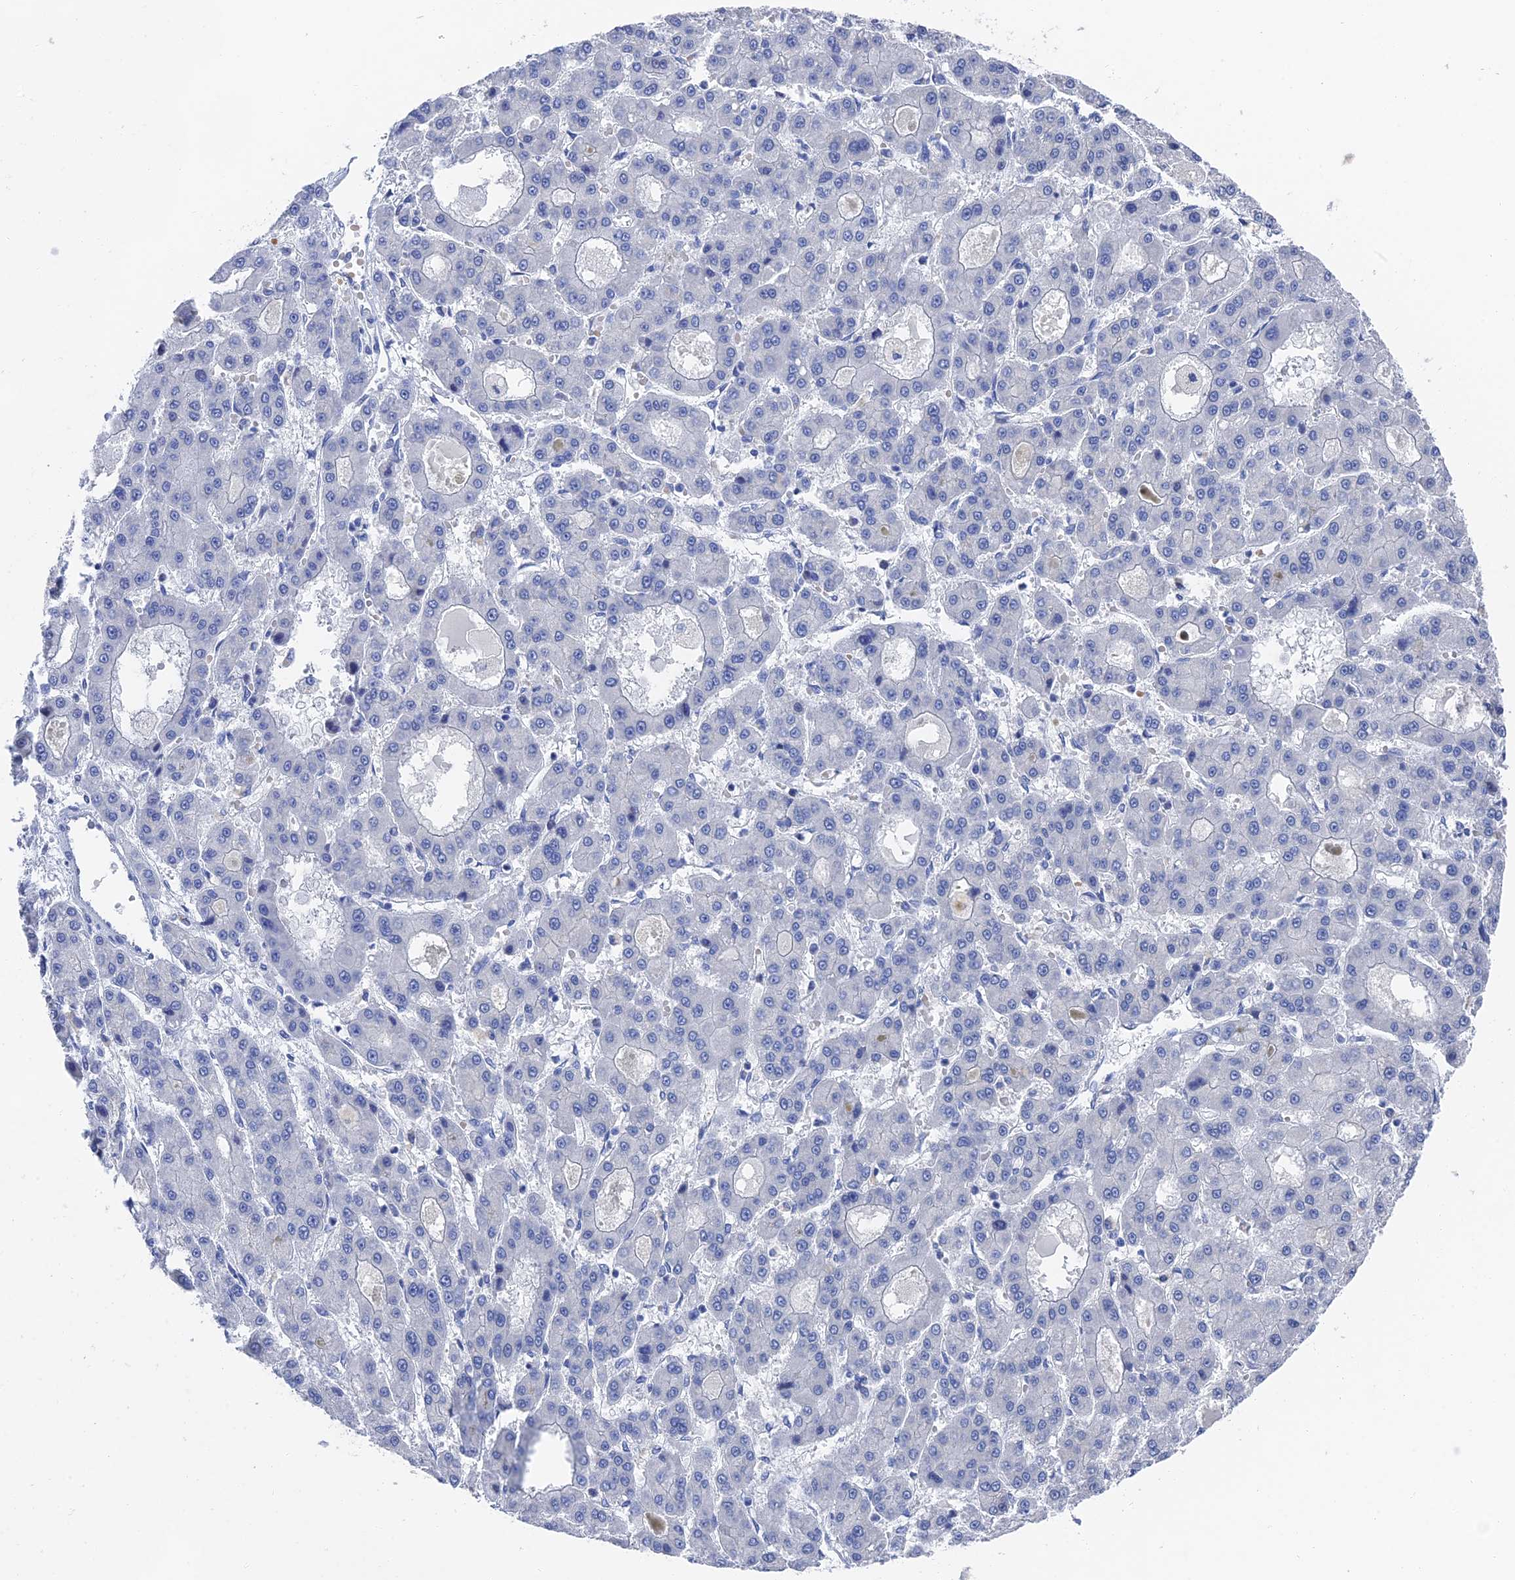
{"staining": {"intensity": "negative", "quantity": "none", "location": "none"}, "tissue": "liver cancer", "cell_type": "Tumor cells", "image_type": "cancer", "snomed": [{"axis": "morphology", "description": "Carcinoma, Hepatocellular, NOS"}, {"axis": "topography", "description": "Liver"}], "caption": "Immunohistochemical staining of liver cancer exhibits no significant expression in tumor cells.", "gene": "GFAP", "patient": {"sex": "male", "age": 70}}